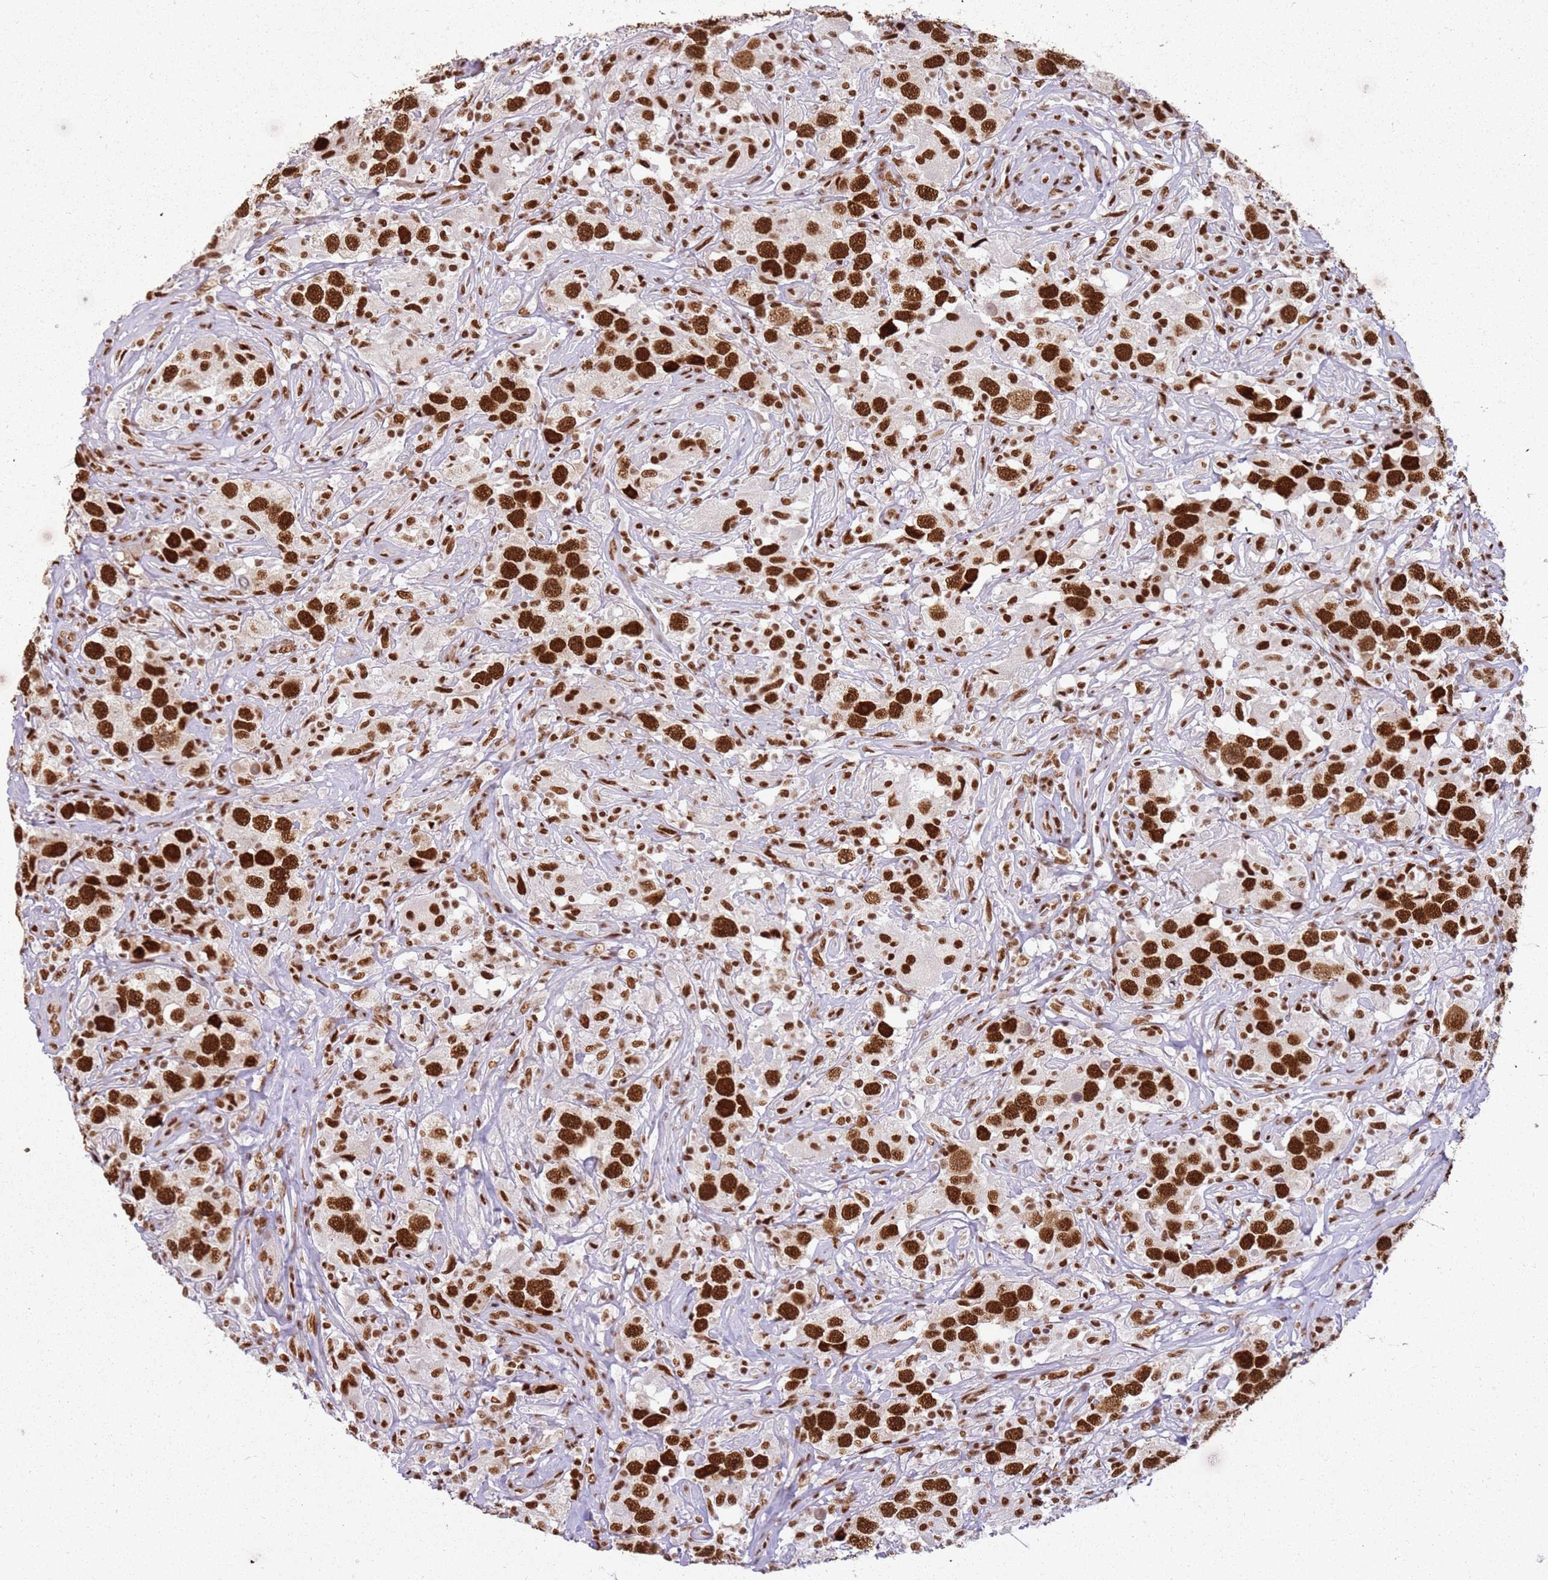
{"staining": {"intensity": "strong", "quantity": ">75%", "location": "nuclear"}, "tissue": "testis cancer", "cell_type": "Tumor cells", "image_type": "cancer", "snomed": [{"axis": "morphology", "description": "Seminoma, NOS"}, {"axis": "topography", "description": "Testis"}], "caption": "Brown immunohistochemical staining in testis cancer shows strong nuclear positivity in about >75% of tumor cells. The staining was performed using DAB (3,3'-diaminobenzidine) to visualize the protein expression in brown, while the nuclei were stained in blue with hematoxylin (Magnification: 20x).", "gene": "TENT4A", "patient": {"sex": "male", "age": 49}}